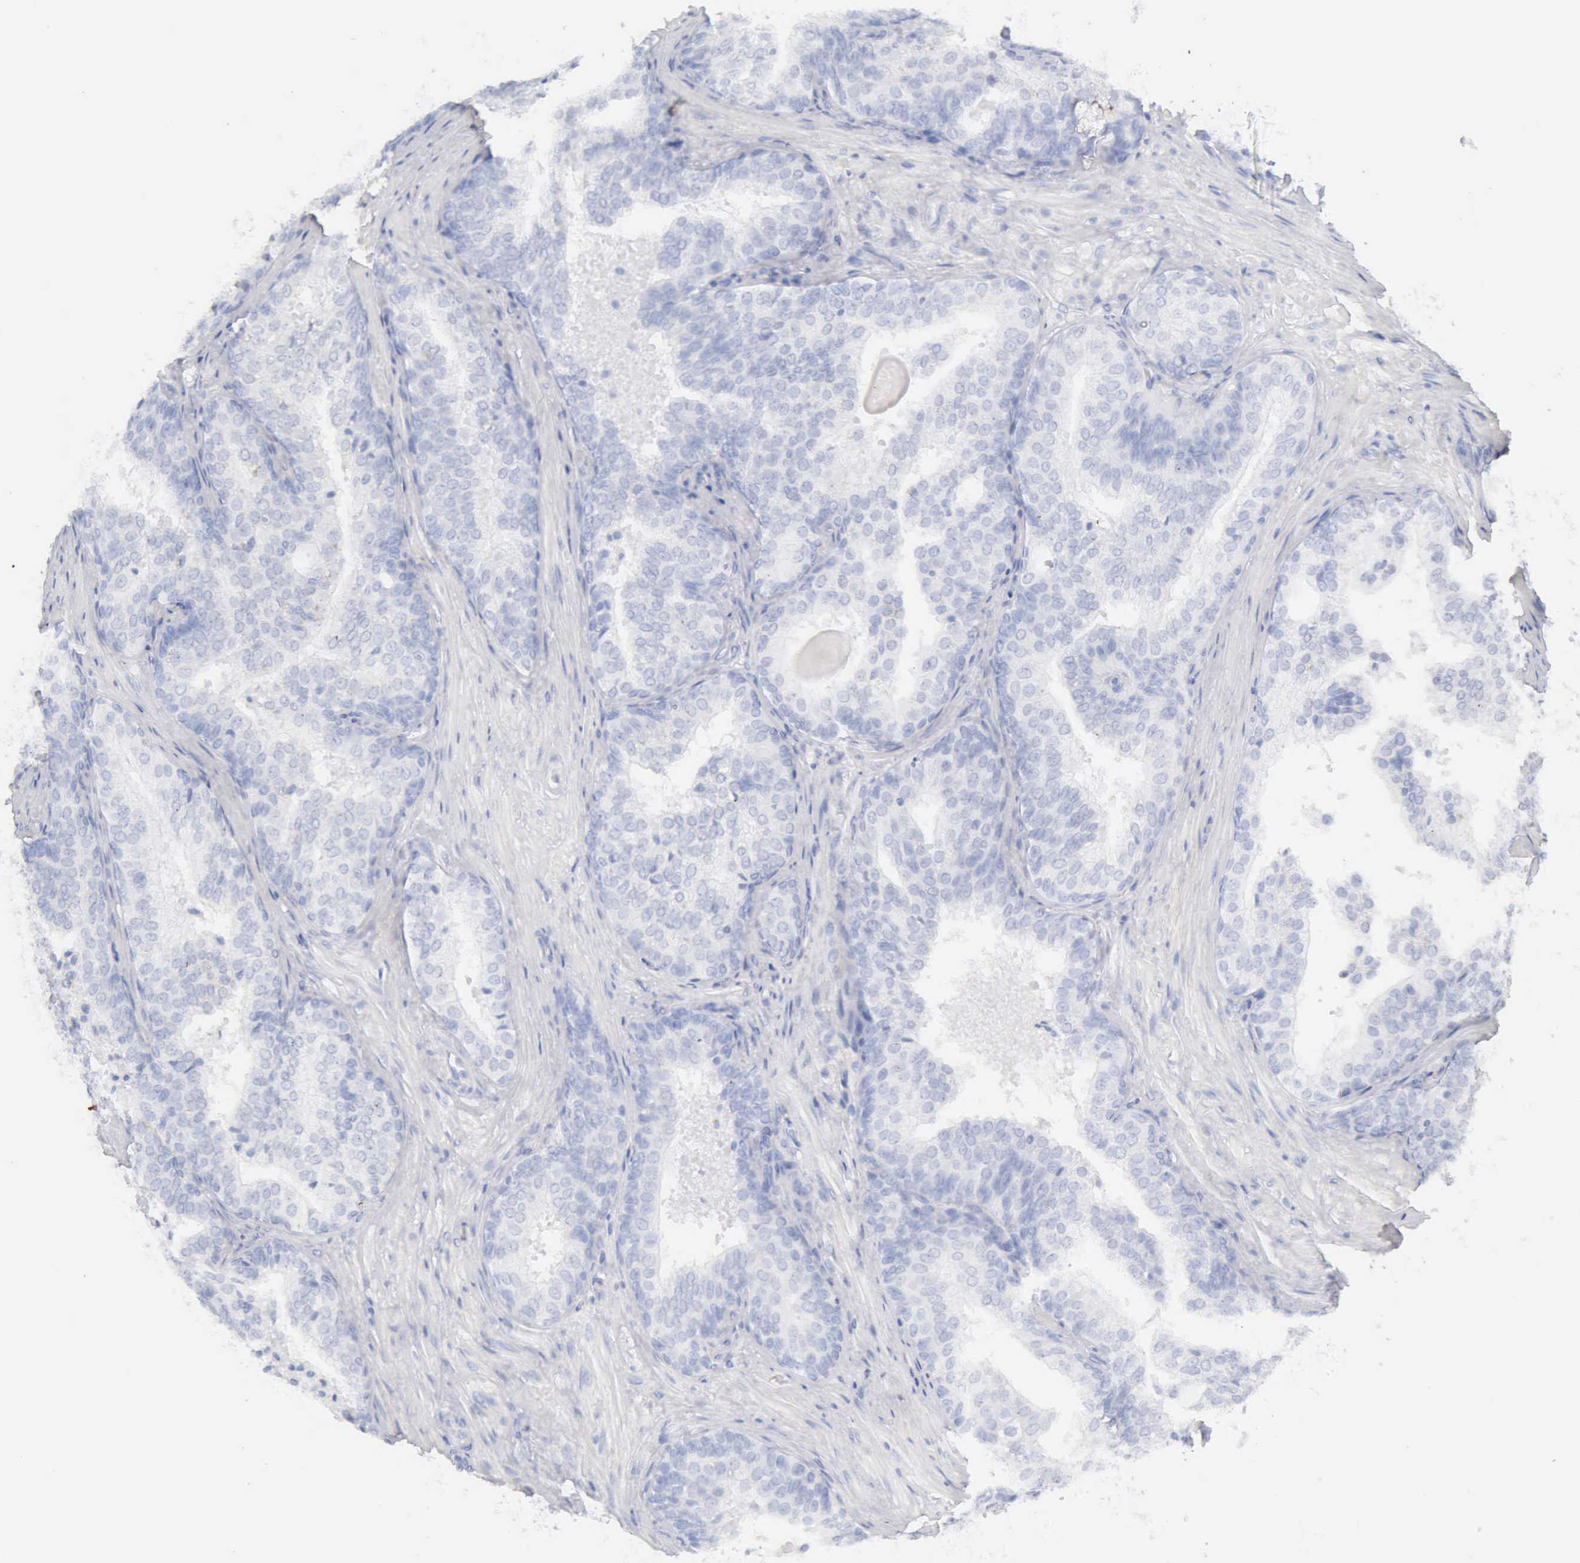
{"staining": {"intensity": "negative", "quantity": "none", "location": "none"}, "tissue": "prostate cancer", "cell_type": "Tumor cells", "image_type": "cancer", "snomed": [{"axis": "morphology", "description": "Adenocarcinoma, Low grade"}, {"axis": "topography", "description": "Prostate"}], "caption": "Histopathology image shows no protein staining in tumor cells of prostate cancer tissue.", "gene": "KRT10", "patient": {"sex": "male", "age": 69}}